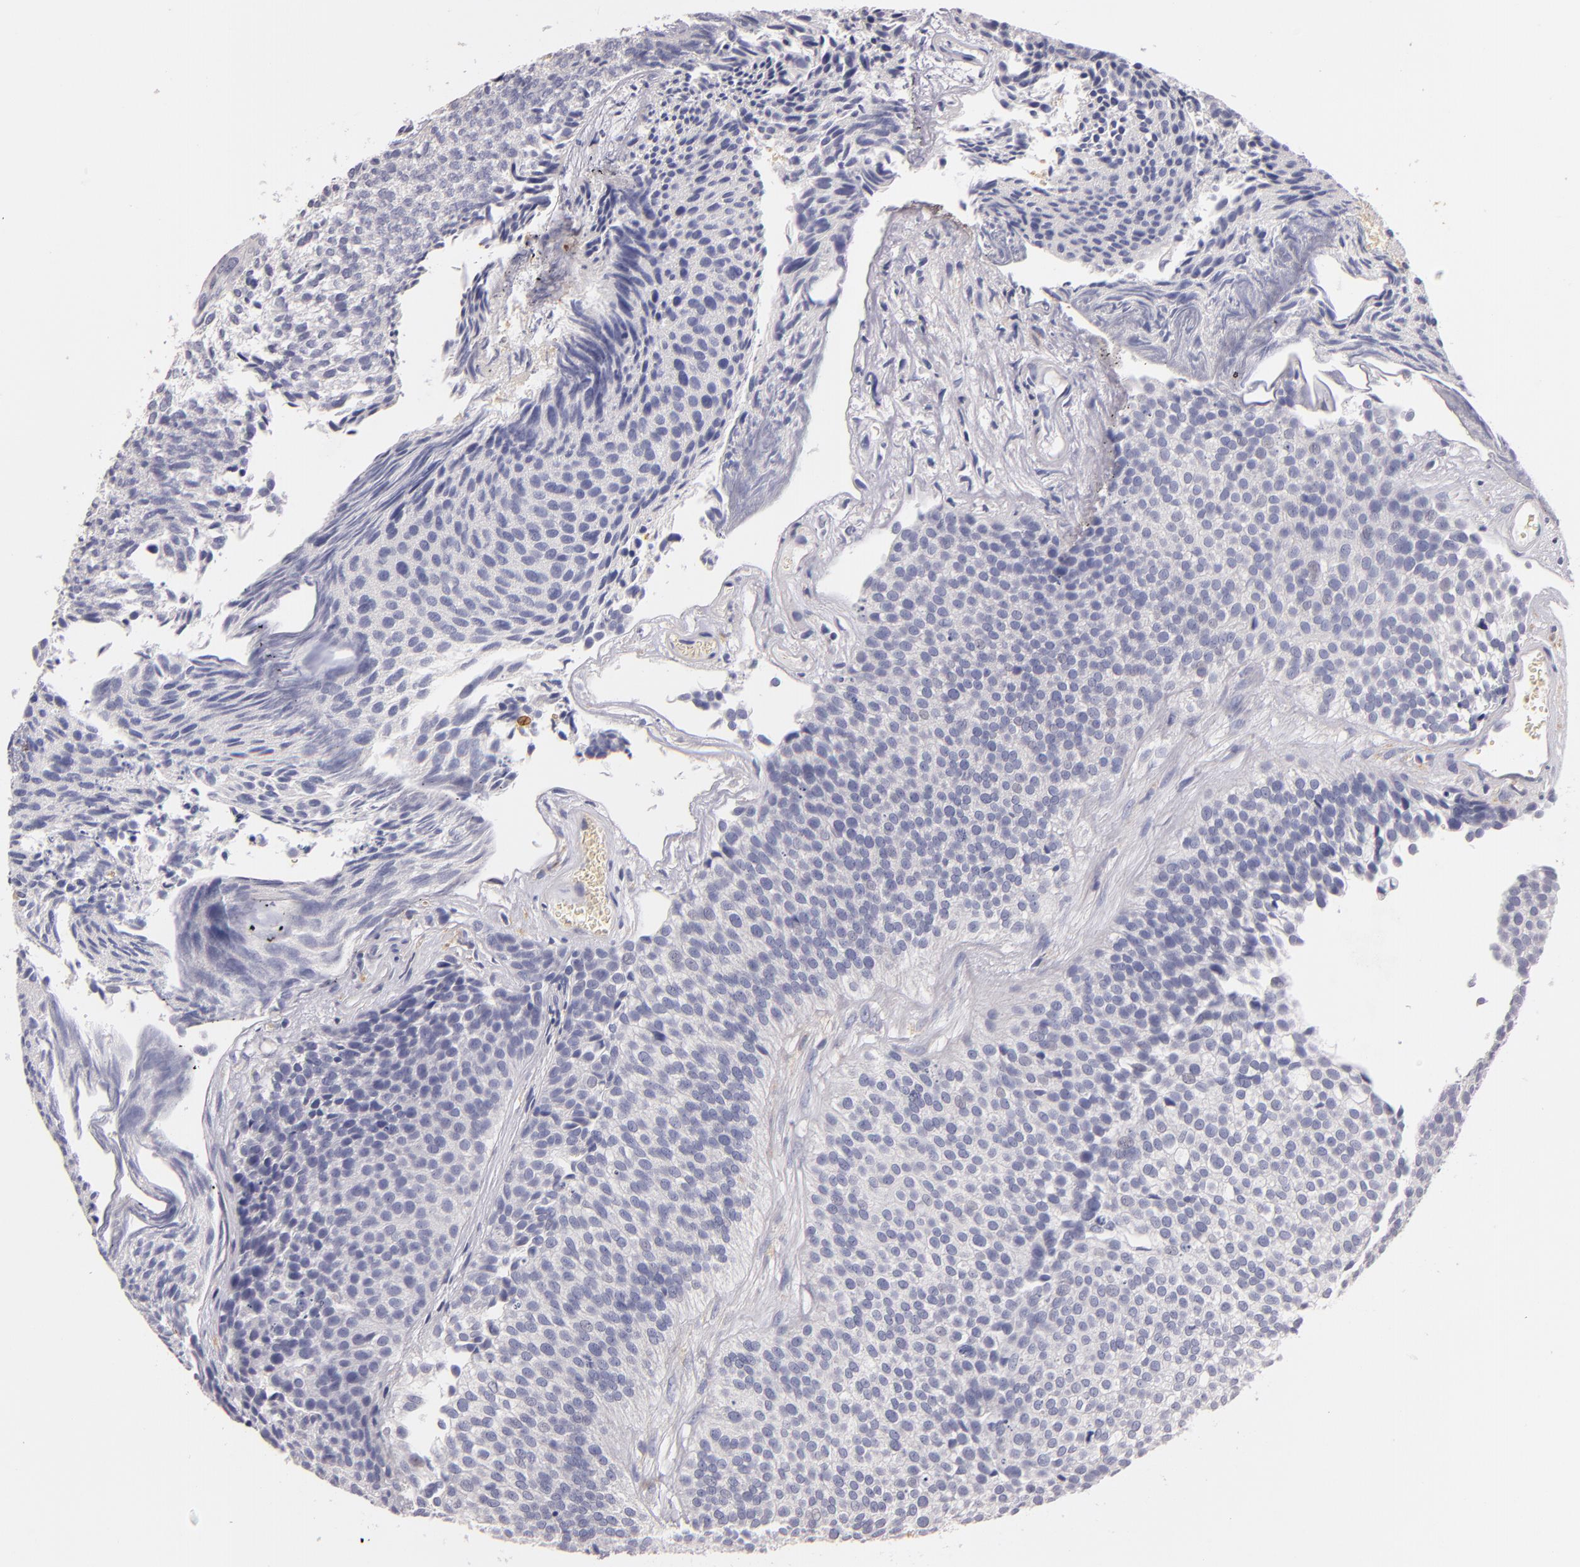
{"staining": {"intensity": "negative", "quantity": "none", "location": "none"}, "tissue": "urothelial cancer", "cell_type": "Tumor cells", "image_type": "cancer", "snomed": [{"axis": "morphology", "description": "Urothelial carcinoma, Low grade"}, {"axis": "topography", "description": "Urinary bladder"}], "caption": "Immunohistochemical staining of human urothelial carcinoma (low-grade) shows no significant positivity in tumor cells.", "gene": "TLR8", "patient": {"sex": "male", "age": 84}}